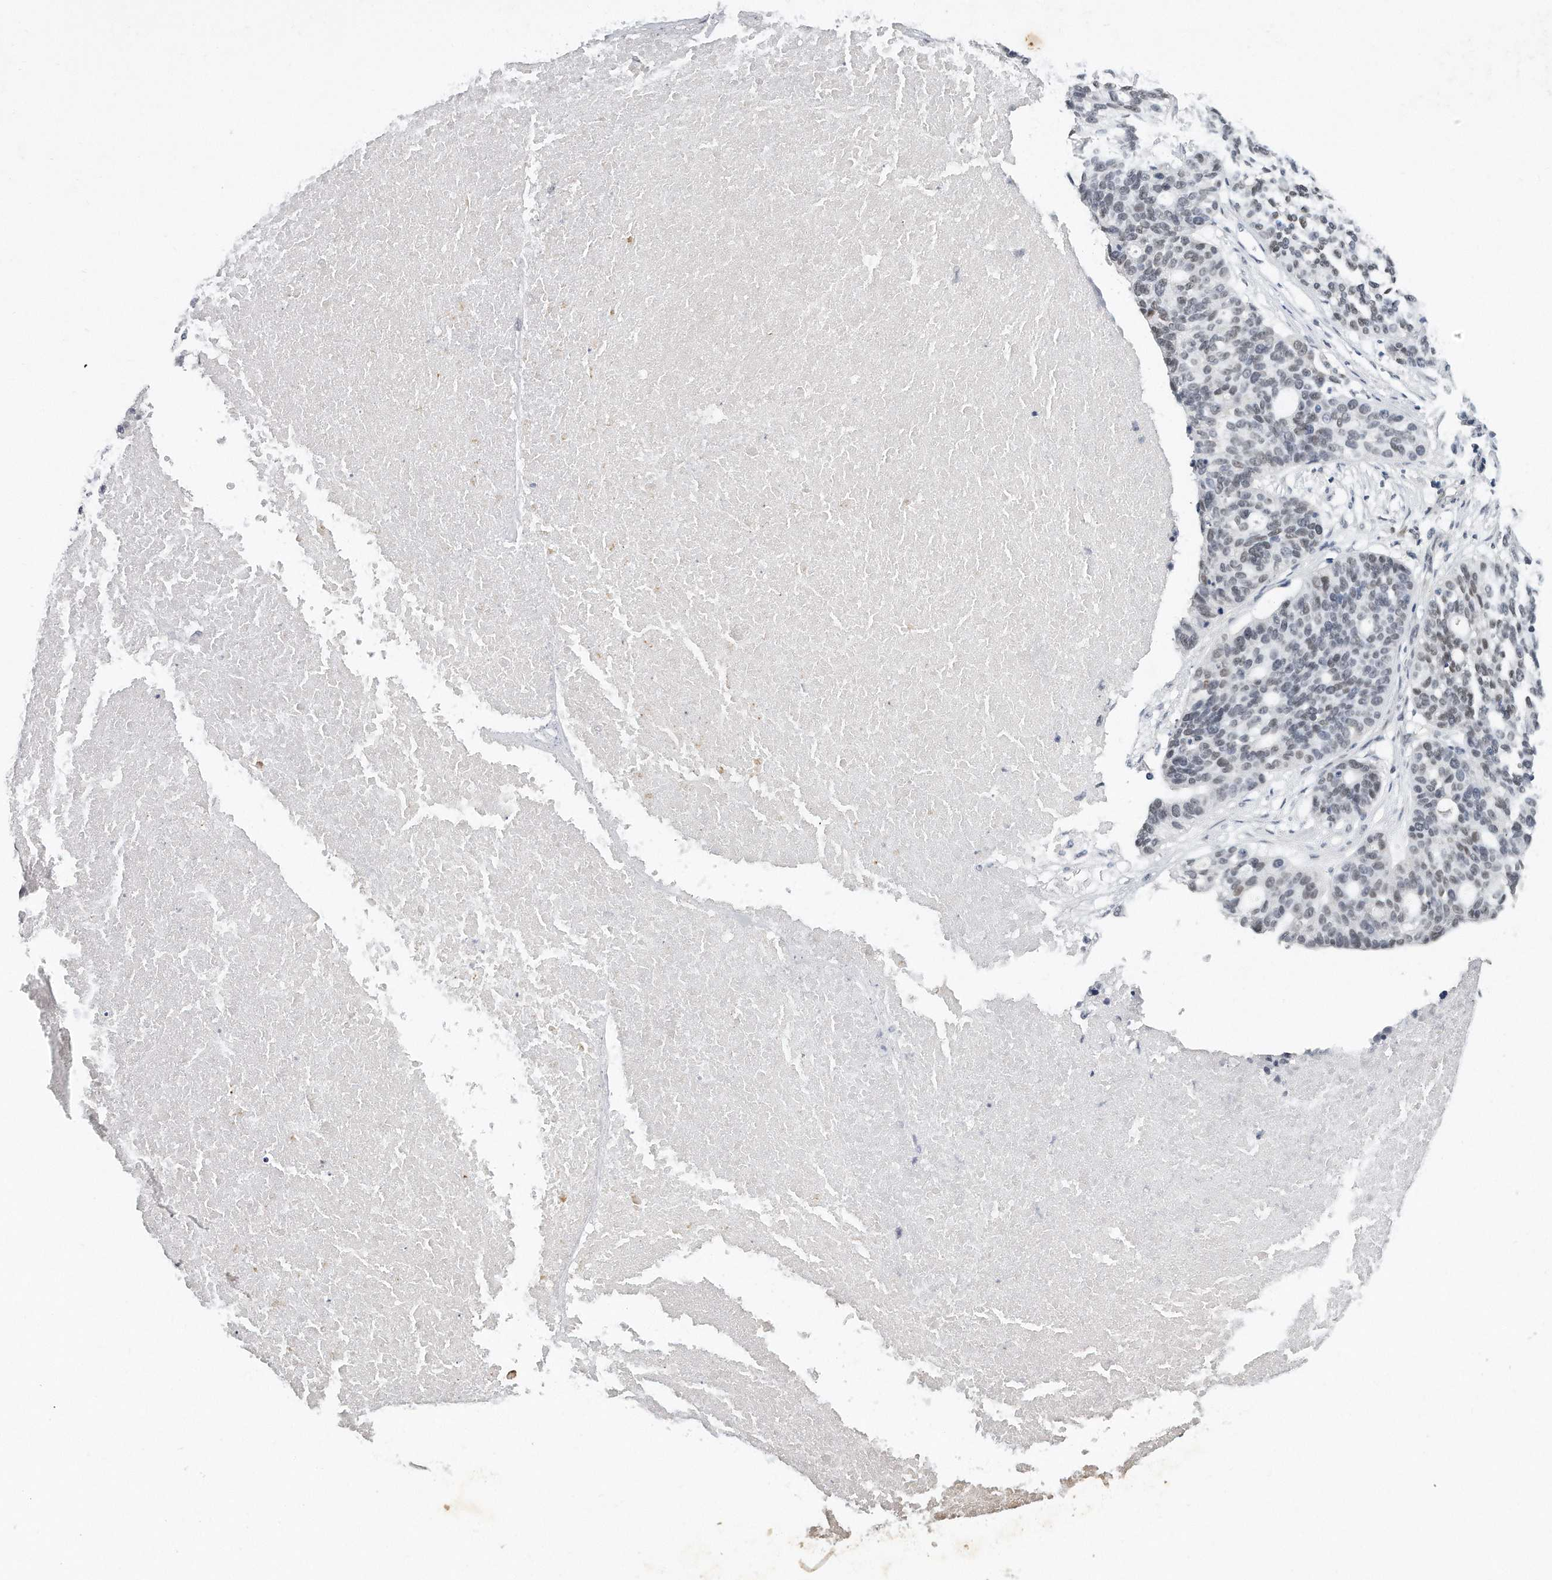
{"staining": {"intensity": "weak", "quantity": "25%-75%", "location": "nuclear"}, "tissue": "ovarian cancer", "cell_type": "Tumor cells", "image_type": "cancer", "snomed": [{"axis": "morphology", "description": "Cystadenocarcinoma, serous, NOS"}, {"axis": "topography", "description": "Ovary"}], "caption": "A brown stain shows weak nuclear positivity of a protein in human ovarian cancer tumor cells. (DAB (3,3'-diaminobenzidine) IHC with brightfield microscopy, high magnification).", "gene": "CTBP2", "patient": {"sex": "female", "age": 59}}